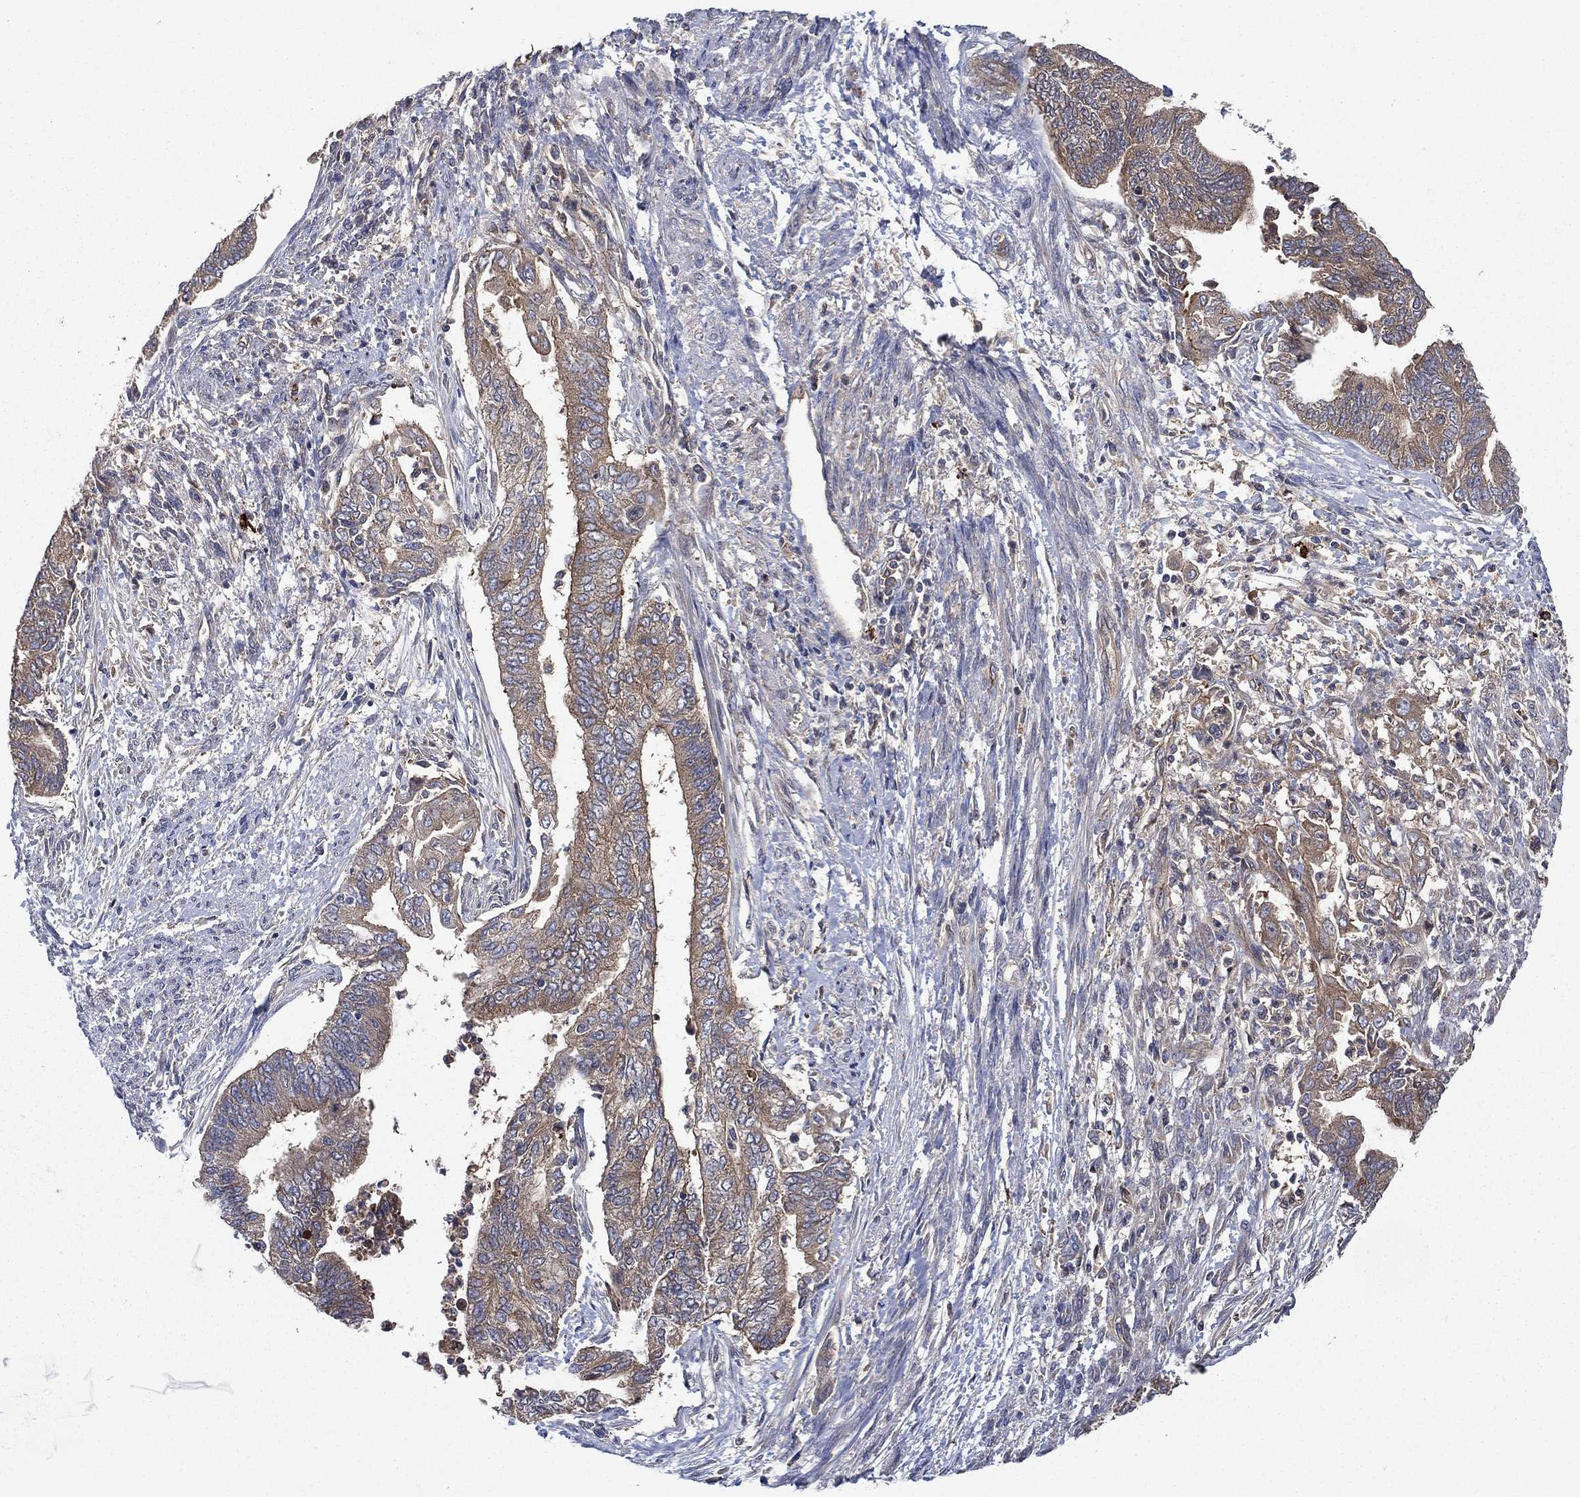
{"staining": {"intensity": "moderate", "quantity": "25%-75%", "location": "cytoplasmic/membranous"}, "tissue": "endometrial cancer", "cell_type": "Tumor cells", "image_type": "cancer", "snomed": [{"axis": "morphology", "description": "Adenocarcinoma, NOS"}, {"axis": "topography", "description": "Endometrium"}], "caption": "Immunohistochemistry (DAB) staining of endometrial cancer (adenocarcinoma) exhibits moderate cytoplasmic/membranous protein positivity in about 25%-75% of tumor cells.", "gene": "SMPD3", "patient": {"sex": "female", "age": 65}}